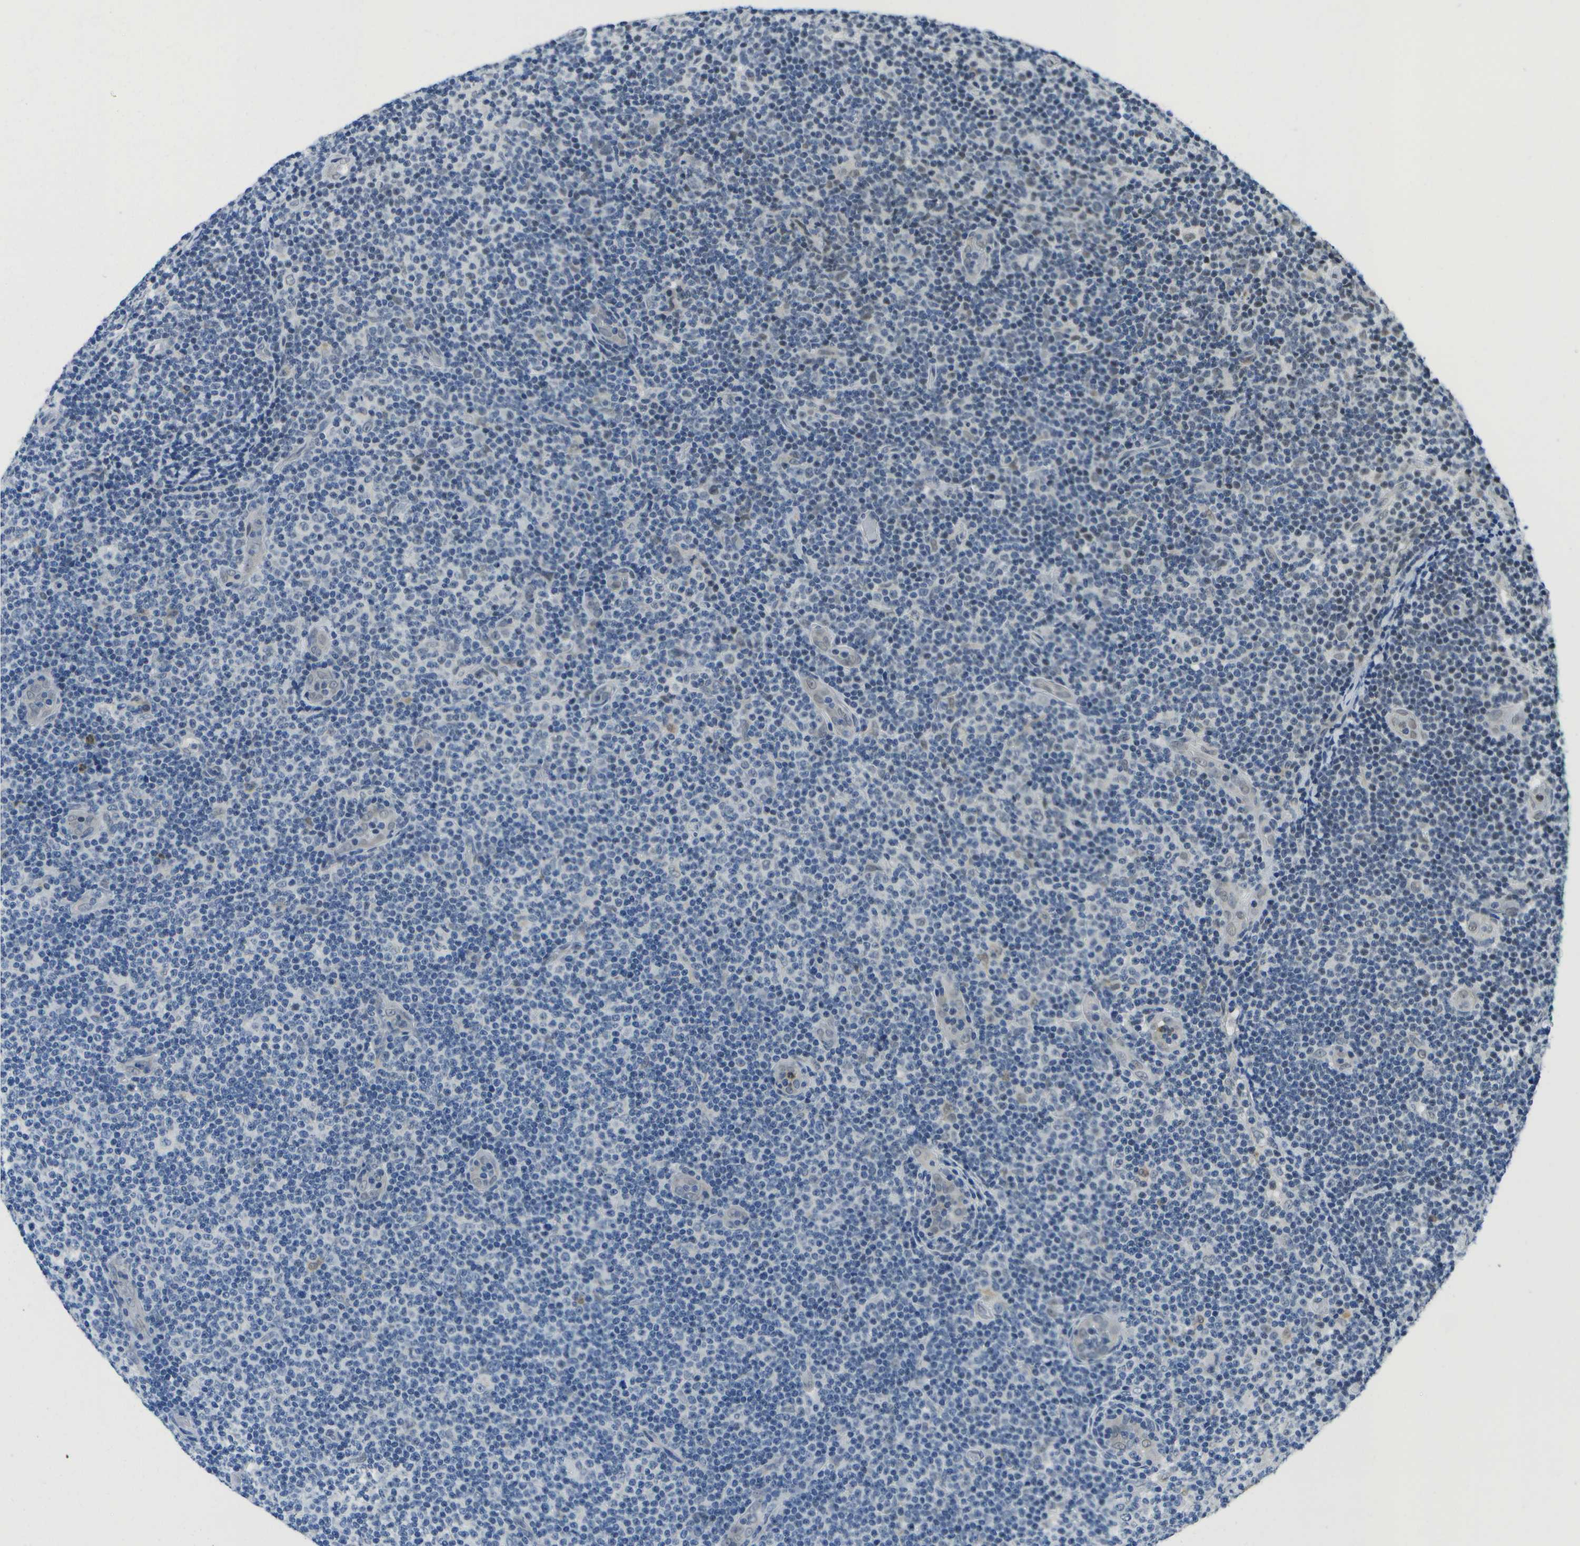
{"staining": {"intensity": "weak", "quantity": "<25%", "location": "nuclear"}, "tissue": "lymphoma", "cell_type": "Tumor cells", "image_type": "cancer", "snomed": [{"axis": "morphology", "description": "Malignant lymphoma, non-Hodgkin's type, Low grade"}, {"axis": "topography", "description": "Lymph node"}], "caption": "Image shows no protein expression in tumor cells of malignant lymphoma, non-Hodgkin's type (low-grade) tissue.", "gene": "DSE", "patient": {"sex": "male", "age": 83}}